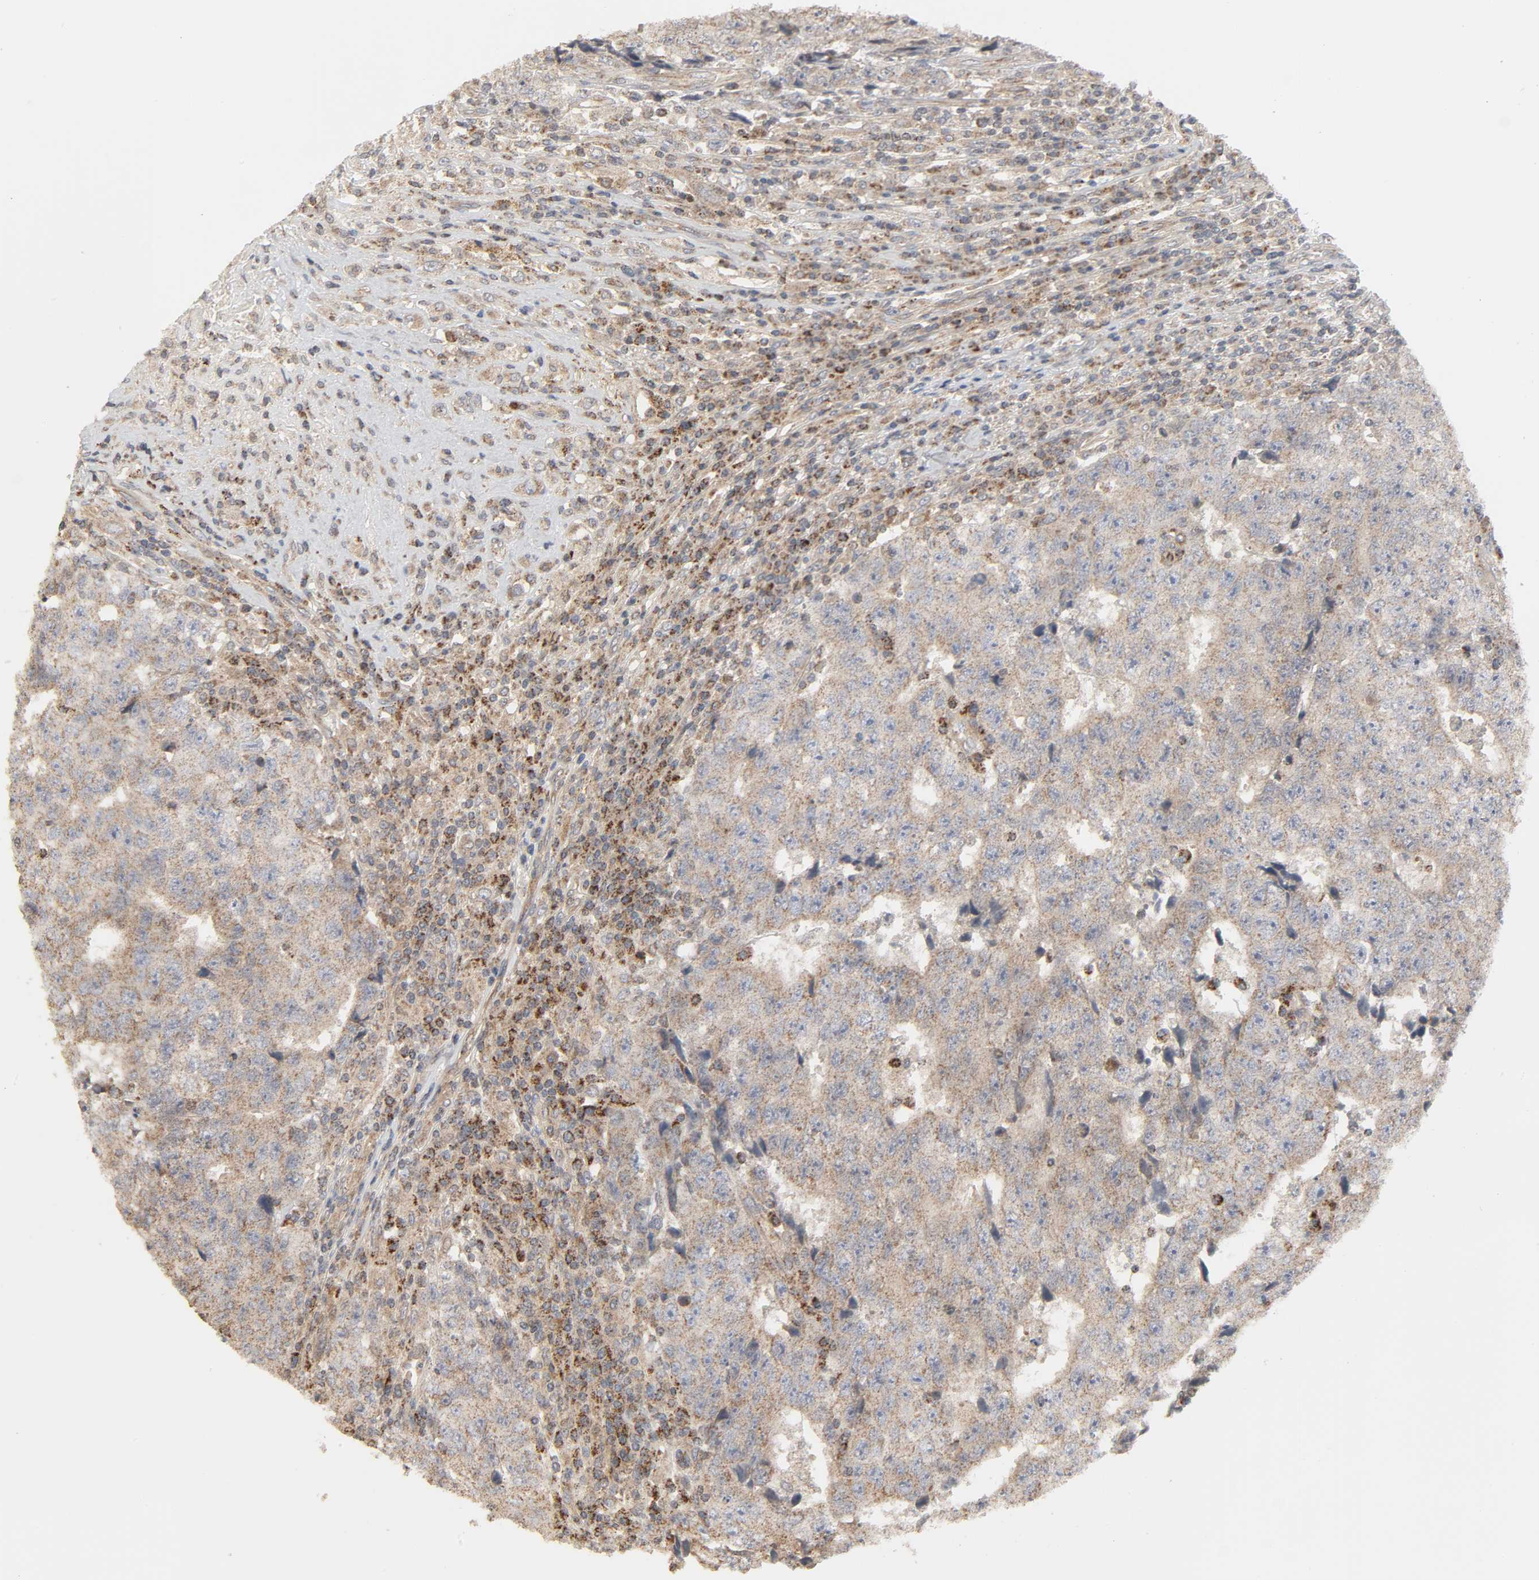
{"staining": {"intensity": "weak", "quantity": ">75%", "location": "cytoplasmic/membranous"}, "tissue": "testis cancer", "cell_type": "Tumor cells", "image_type": "cancer", "snomed": [{"axis": "morphology", "description": "Necrosis, NOS"}, {"axis": "morphology", "description": "Carcinoma, Embryonal, NOS"}, {"axis": "topography", "description": "Testis"}], "caption": "IHC (DAB) staining of human testis cancer exhibits weak cytoplasmic/membranous protein staining in approximately >75% of tumor cells. (DAB IHC, brown staining for protein, blue staining for nuclei).", "gene": "CLEC4E", "patient": {"sex": "male", "age": 19}}